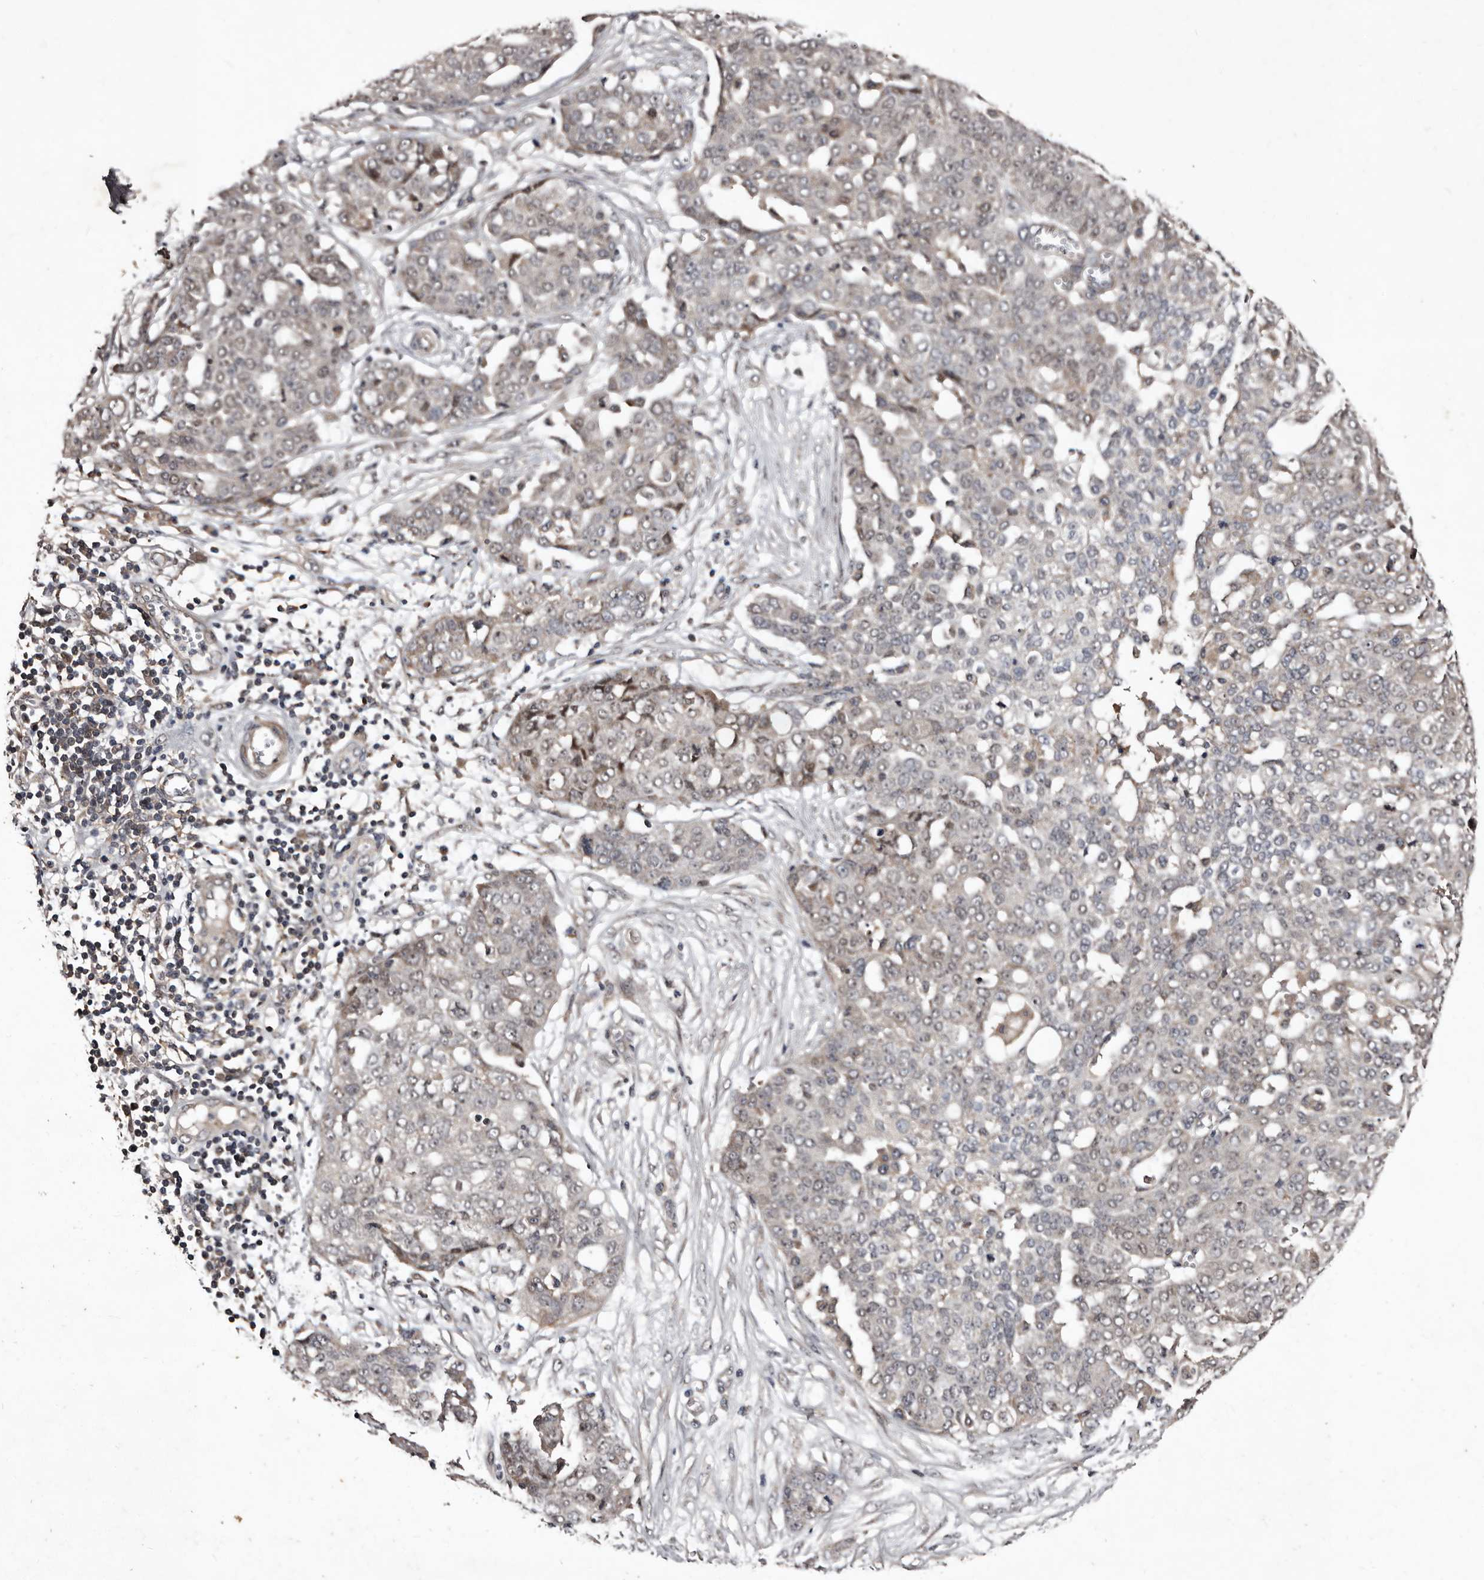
{"staining": {"intensity": "negative", "quantity": "none", "location": "none"}, "tissue": "ovarian cancer", "cell_type": "Tumor cells", "image_type": "cancer", "snomed": [{"axis": "morphology", "description": "Cystadenocarcinoma, serous, NOS"}, {"axis": "topography", "description": "Soft tissue"}, {"axis": "topography", "description": "Ovary"}], "caption": "IHC photomicrograph of neoplastic tissue: ovarian cancer (serous cystadenocarcinoma) stained with DAB (3,3'-diaminobenzidine) reveals no significant protein expression in tumor cells.", "gene": "MKRN3", "patient": {"sex": "female", "age": 57}}